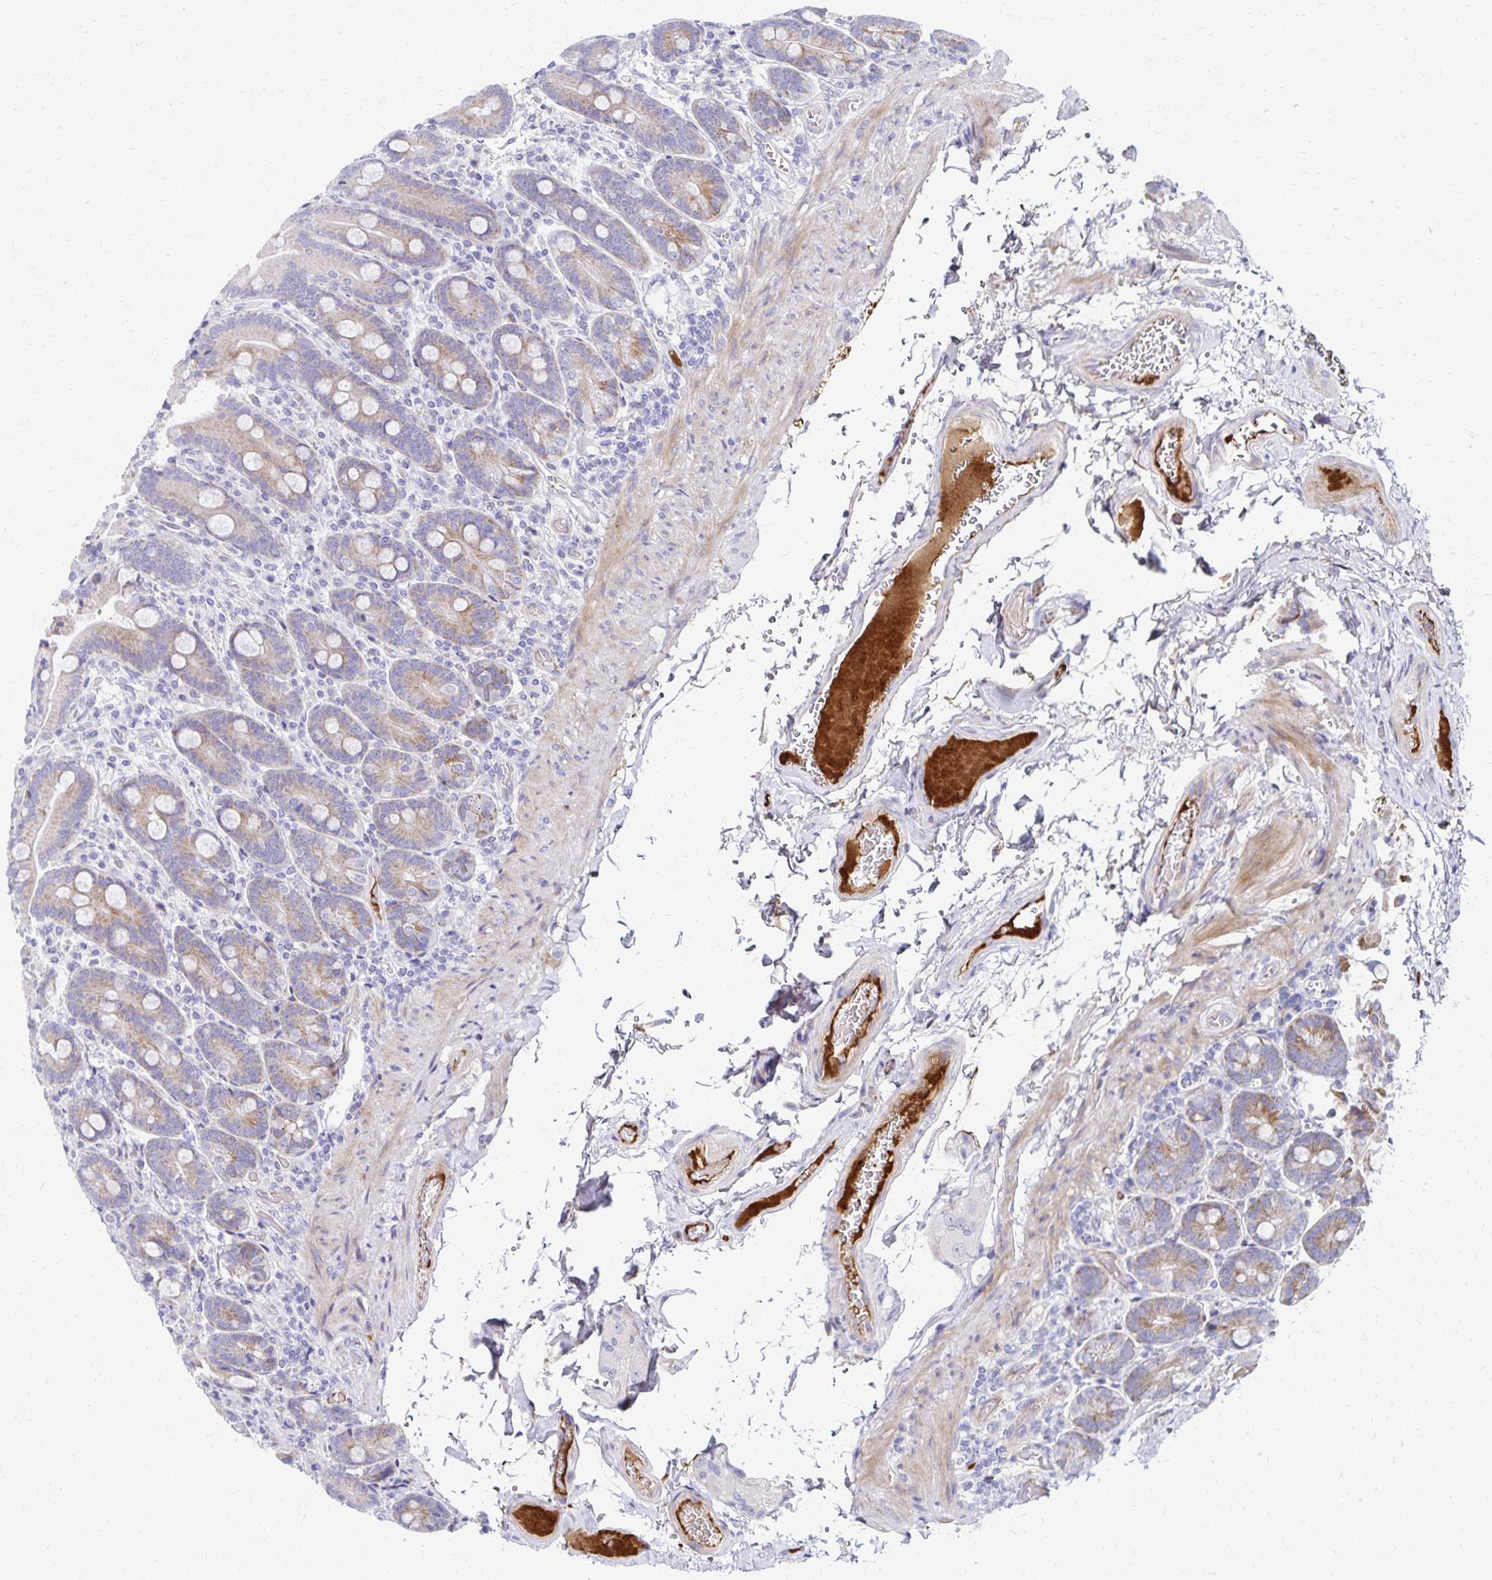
{"staining": {"intensity": "weak", "quantity": "25%-75%", "location": "cytoplasmic/membranous"}, "tissue": "duodenum", "cell_type": "Glandular cells", "image_type": "normal", "snomed": [{"axis": "morphology", "description": "Normal tissue, NOS"}, {"axis": "topography", "description": "Duodenum"}], "caption": "IHC staining of unremarkable duodenum, which reveals low levels of weak cytoplasmic/membranous staining in about 25%-75% of glandular cells indicating weak cytoplasmic/membranous protein expression. The staining was performed using DAB (brown) for protein detection and nuclei were counterstained in hematoxylin (blue).", "gene": "NECAP1", "patient": {"sex": "female", "age": 62}}